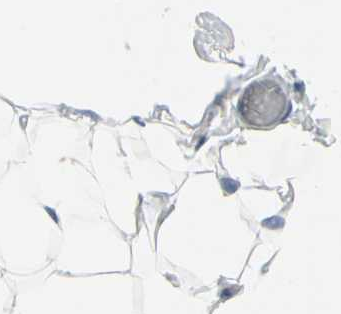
{"staining": {"intensity": "negative", "quantity": "none", "location": "none"}, "tissue": "adipose tissue", "cell_type": "Adipocytes", "image_type": "normal", "snomed": [{"axis": "morphology", "description": "Normal tissue, NOS"}, {"axis": "topography", "description": "Soft tissue"}], "caption": "This is a photomicrograph of immunohistochemistry staining of unremarkable adipose tissue, which shows no expression in adipocytes.", "gene": "TXN", "patient": {"sex": "male", "age": 26}}